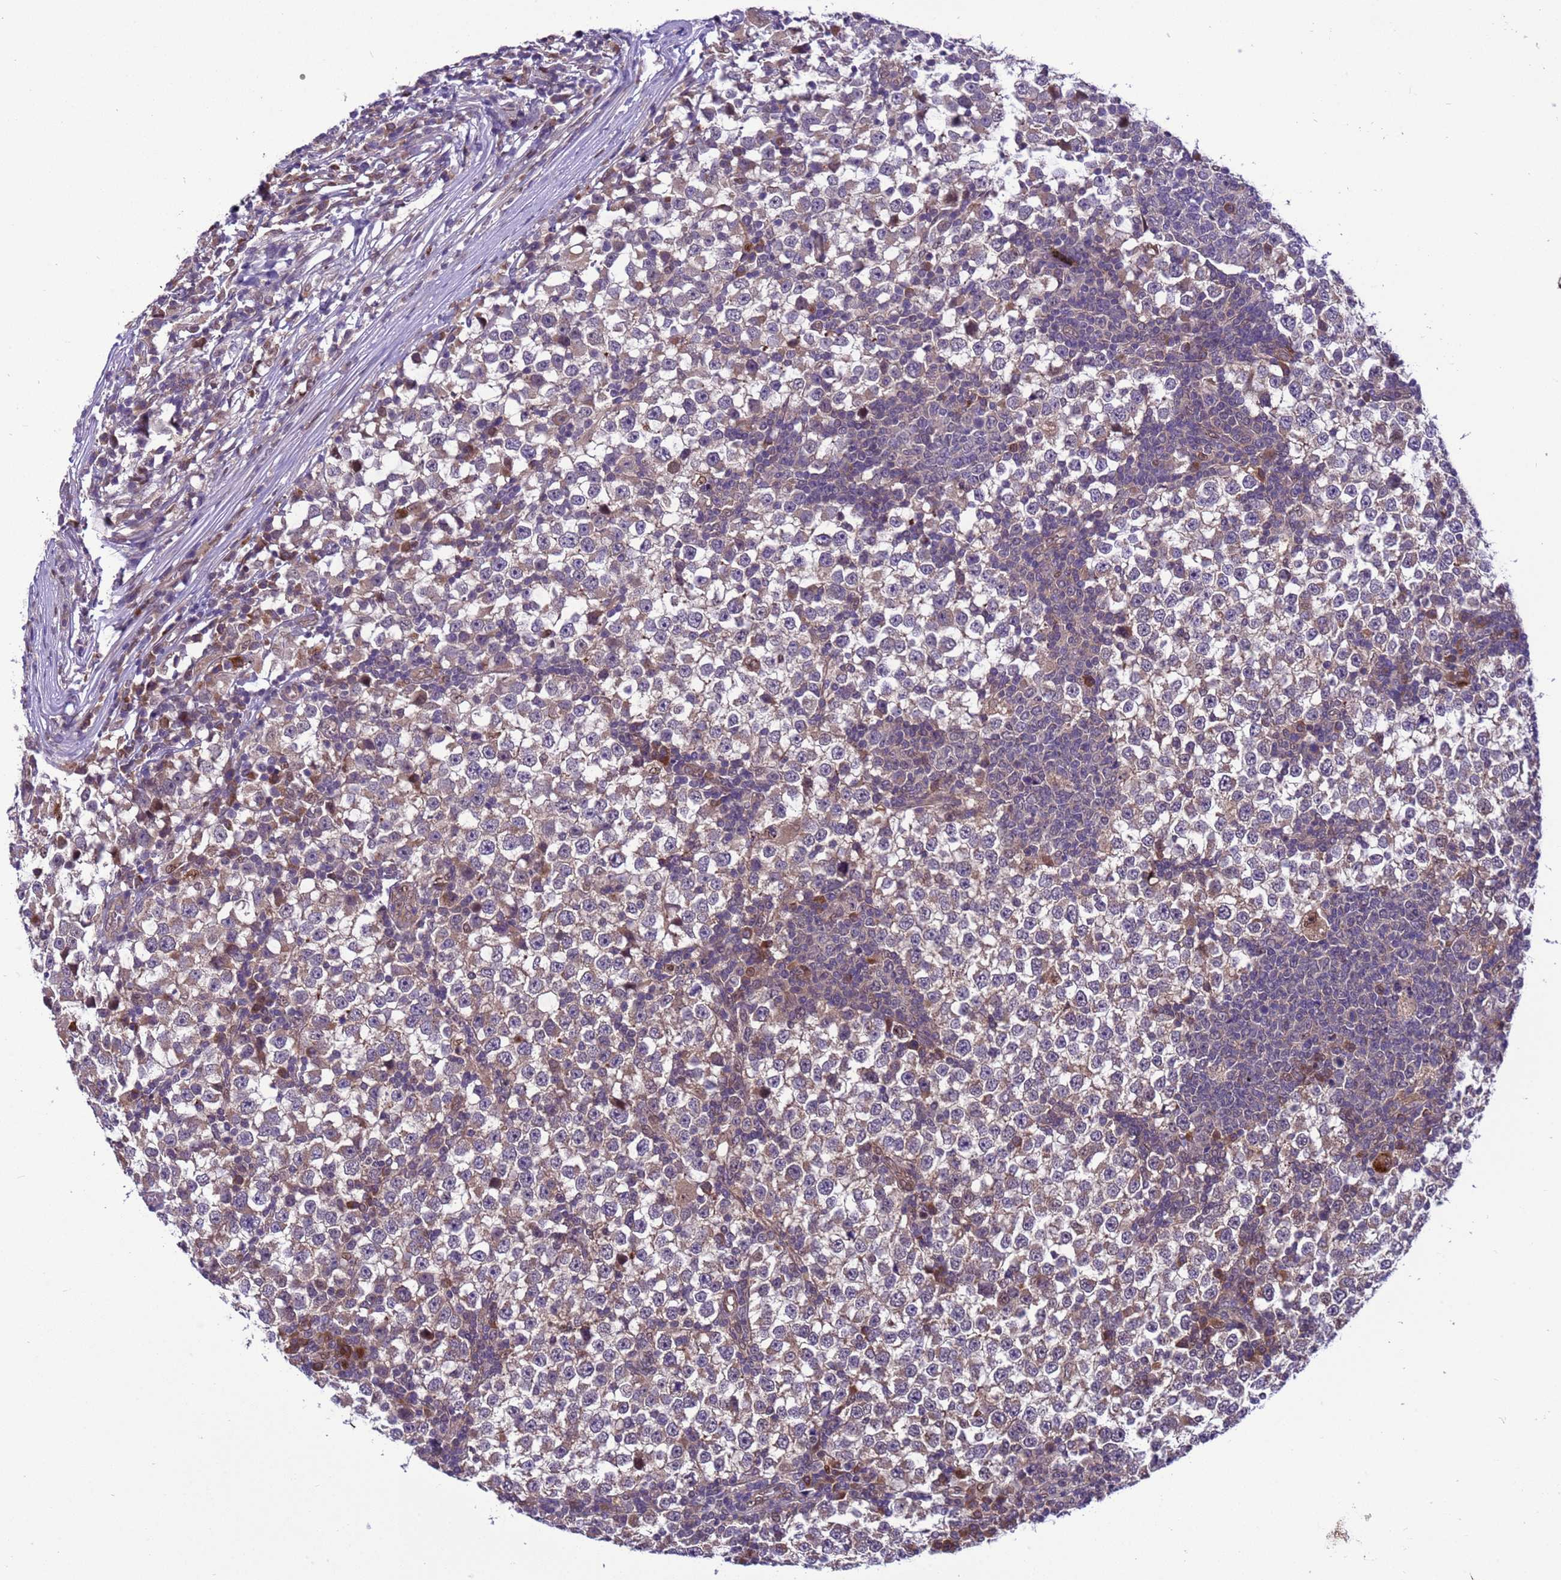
{"staining": {"intensity": "weak", "quantity": "25%-75%", "location": "cytoplasmic/membranous"}, "tissue": "testis cancer", "cell_type": "Tumor cells", "image_type": "cancer", "snomed": [{"axis": "morphology", "description": "Seminoma, NOS"}, {"axis": "topography", "description": "Testis"}], "caption": "Brown immunohistochemical staining in human testis cancer demonstrates weak cytoplasmic/membranous staining in about 25%-75% of tumor cells. The staining was performed using DAB (3,3'-diaminobenzidine) to visualize the protein expression in brown, while the nuclei were stained in blue with hematoxylin (Magnification: 20x).", "gene": "RASD1", "patient": {"sex": "male", "age": 65}}